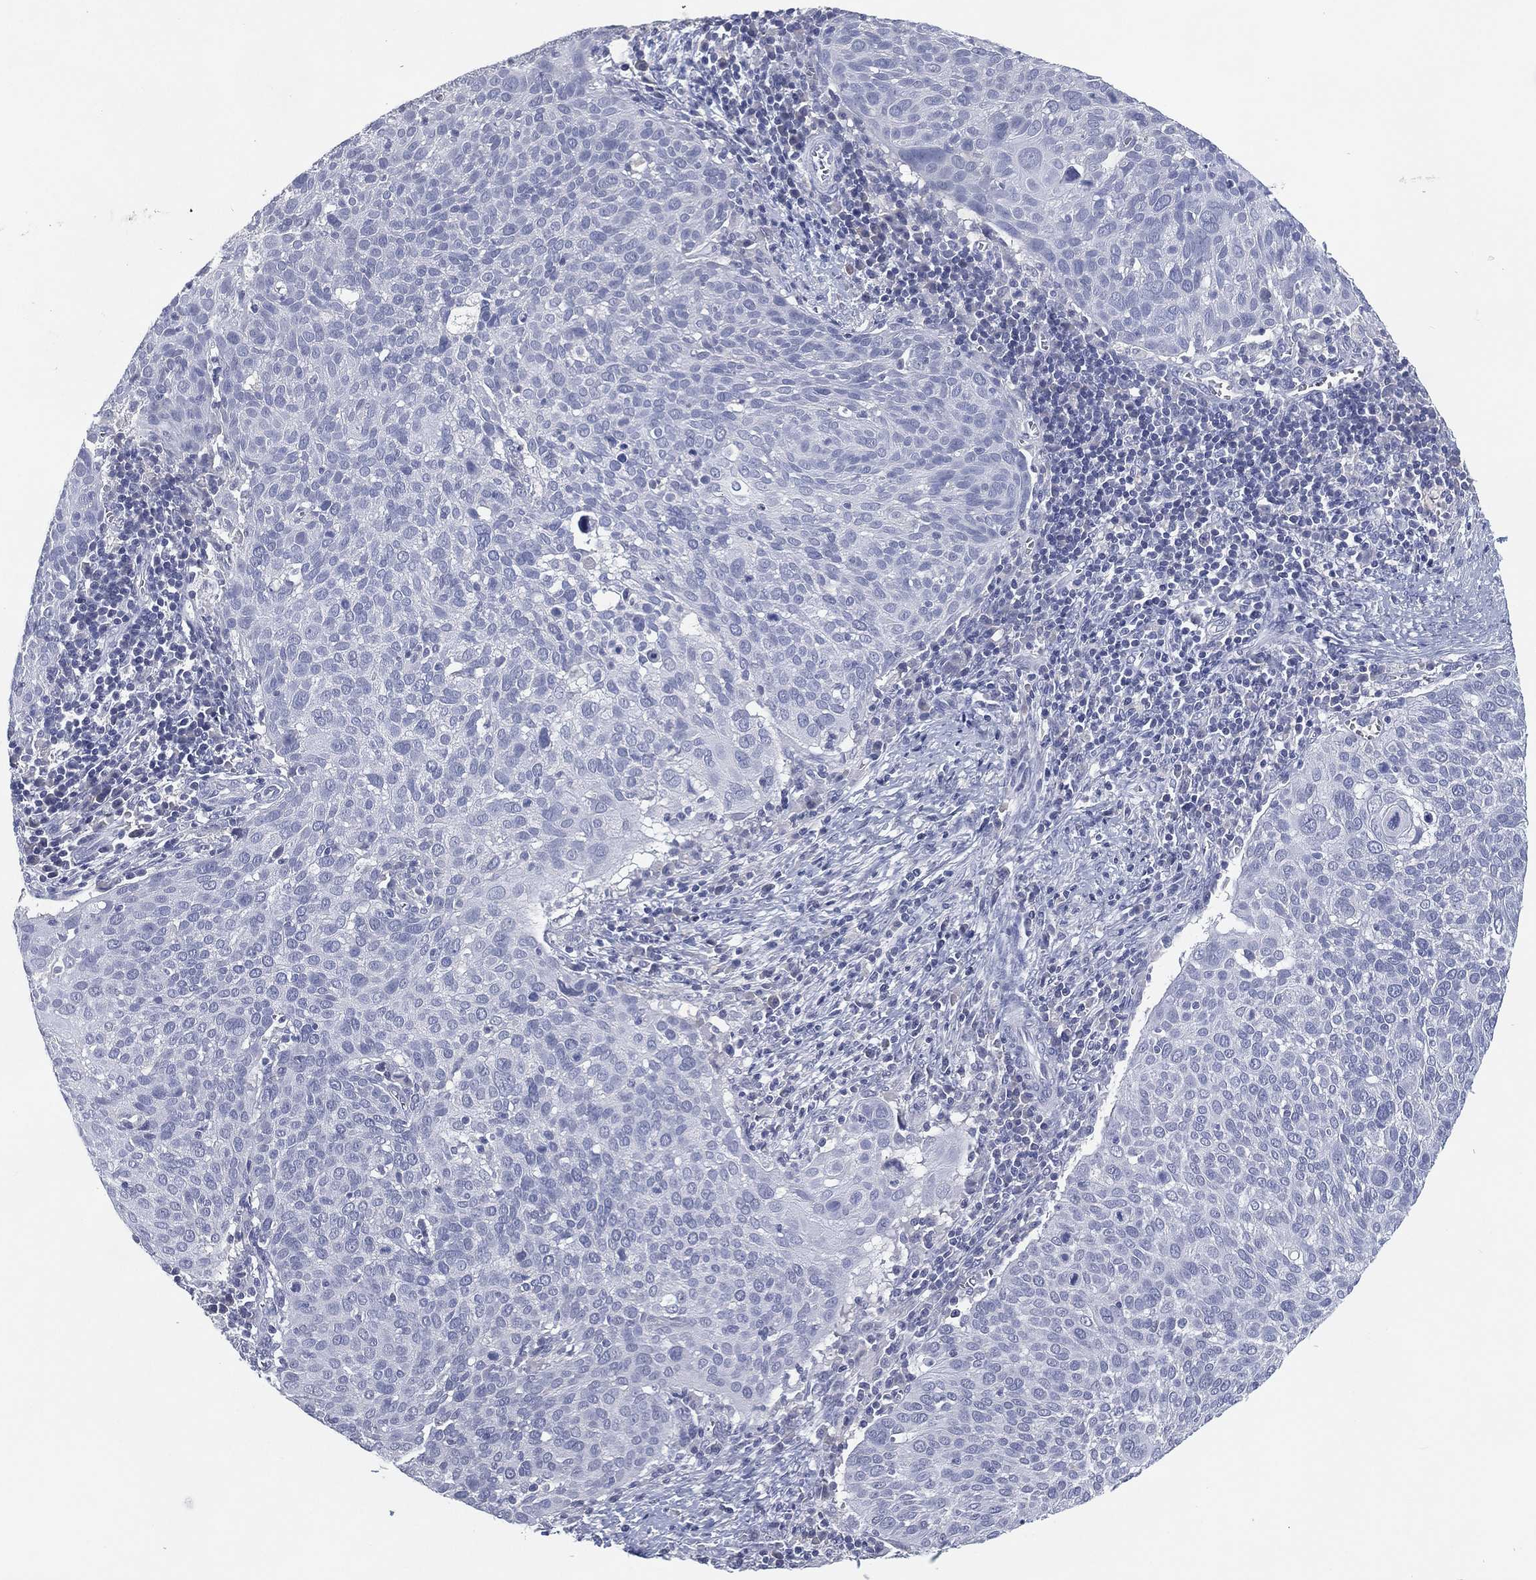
{"staining": {"intensity": "negative", "quantity": "none", "location": "none"}, "tissue": "cervical cancer", "cell_type": "Tumor cells", "image_type": "cancer", "snomed": [{"axis": "morphology", "description": "Squamous cell carcinoma, NOS"}, {"axis": "topography", "description": "Cervix"}], "caption": "High magnification brightfield microscopy of cervical cancer (squamous cell carcinoma) stained with DAB (3,3'-diaminobenzidine) (brown) and counterstained with hematoxylin (blue): tumor cells show no significant positivity.", "gene": "KRT35", "patient": {"sex": "female", "age": 39}}